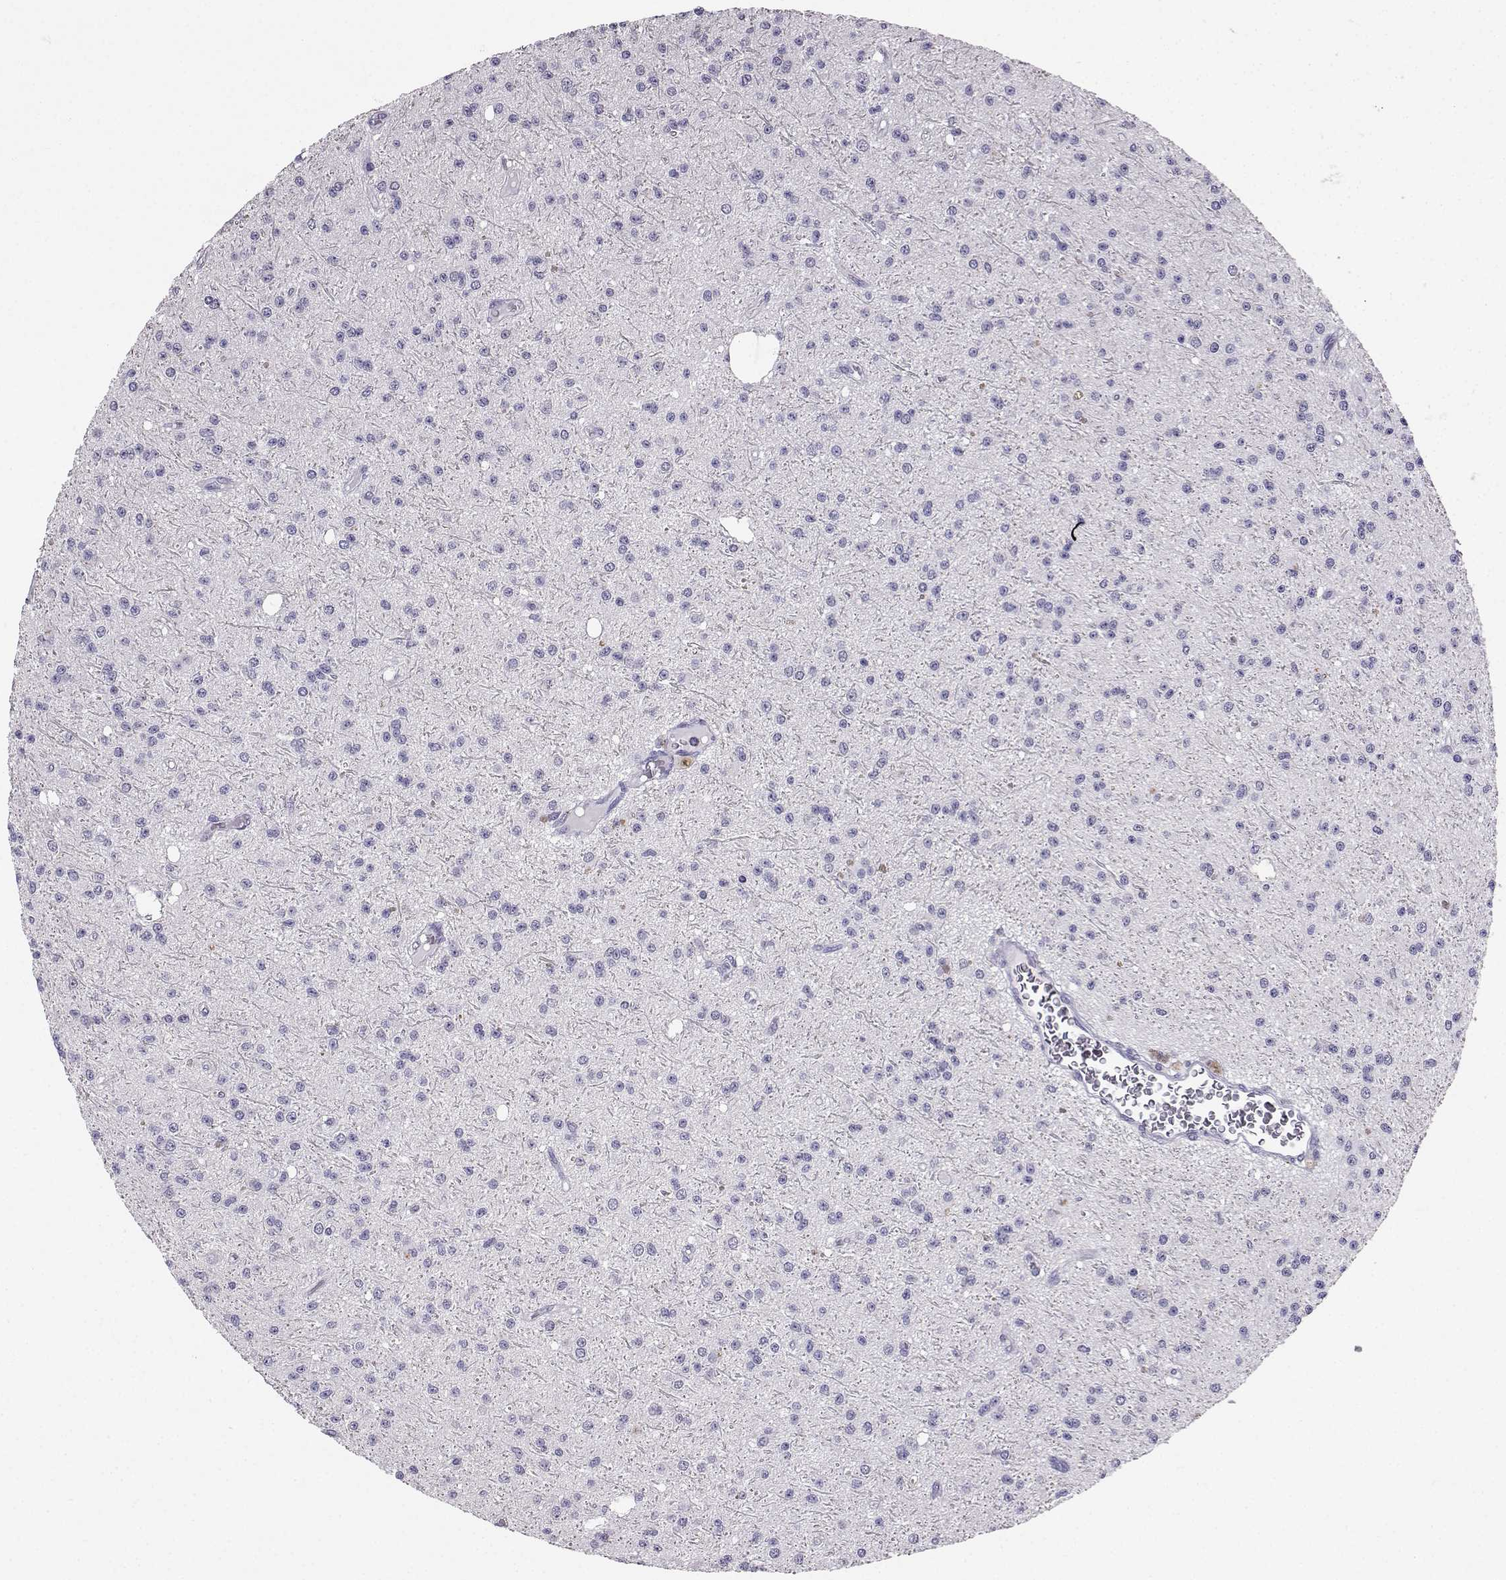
{"staining": {"intensity": "negative", "quantity": "none", "location": "none"}, "tissue": "glioma", "cell_type": "Tumor cells", "image_type": "cancer", "snomed": [{"axis": "morphology", "description": "Glioma, malignant, Low grade"}, {"axis": "topography", "description": "Brain"}], "caption": "This is an immunohistochemistry photomicrograph of glioma. There is no positivity in tumor cells.", "gene": "TBR1", "patient": {"sex": "male", "age": 27}}